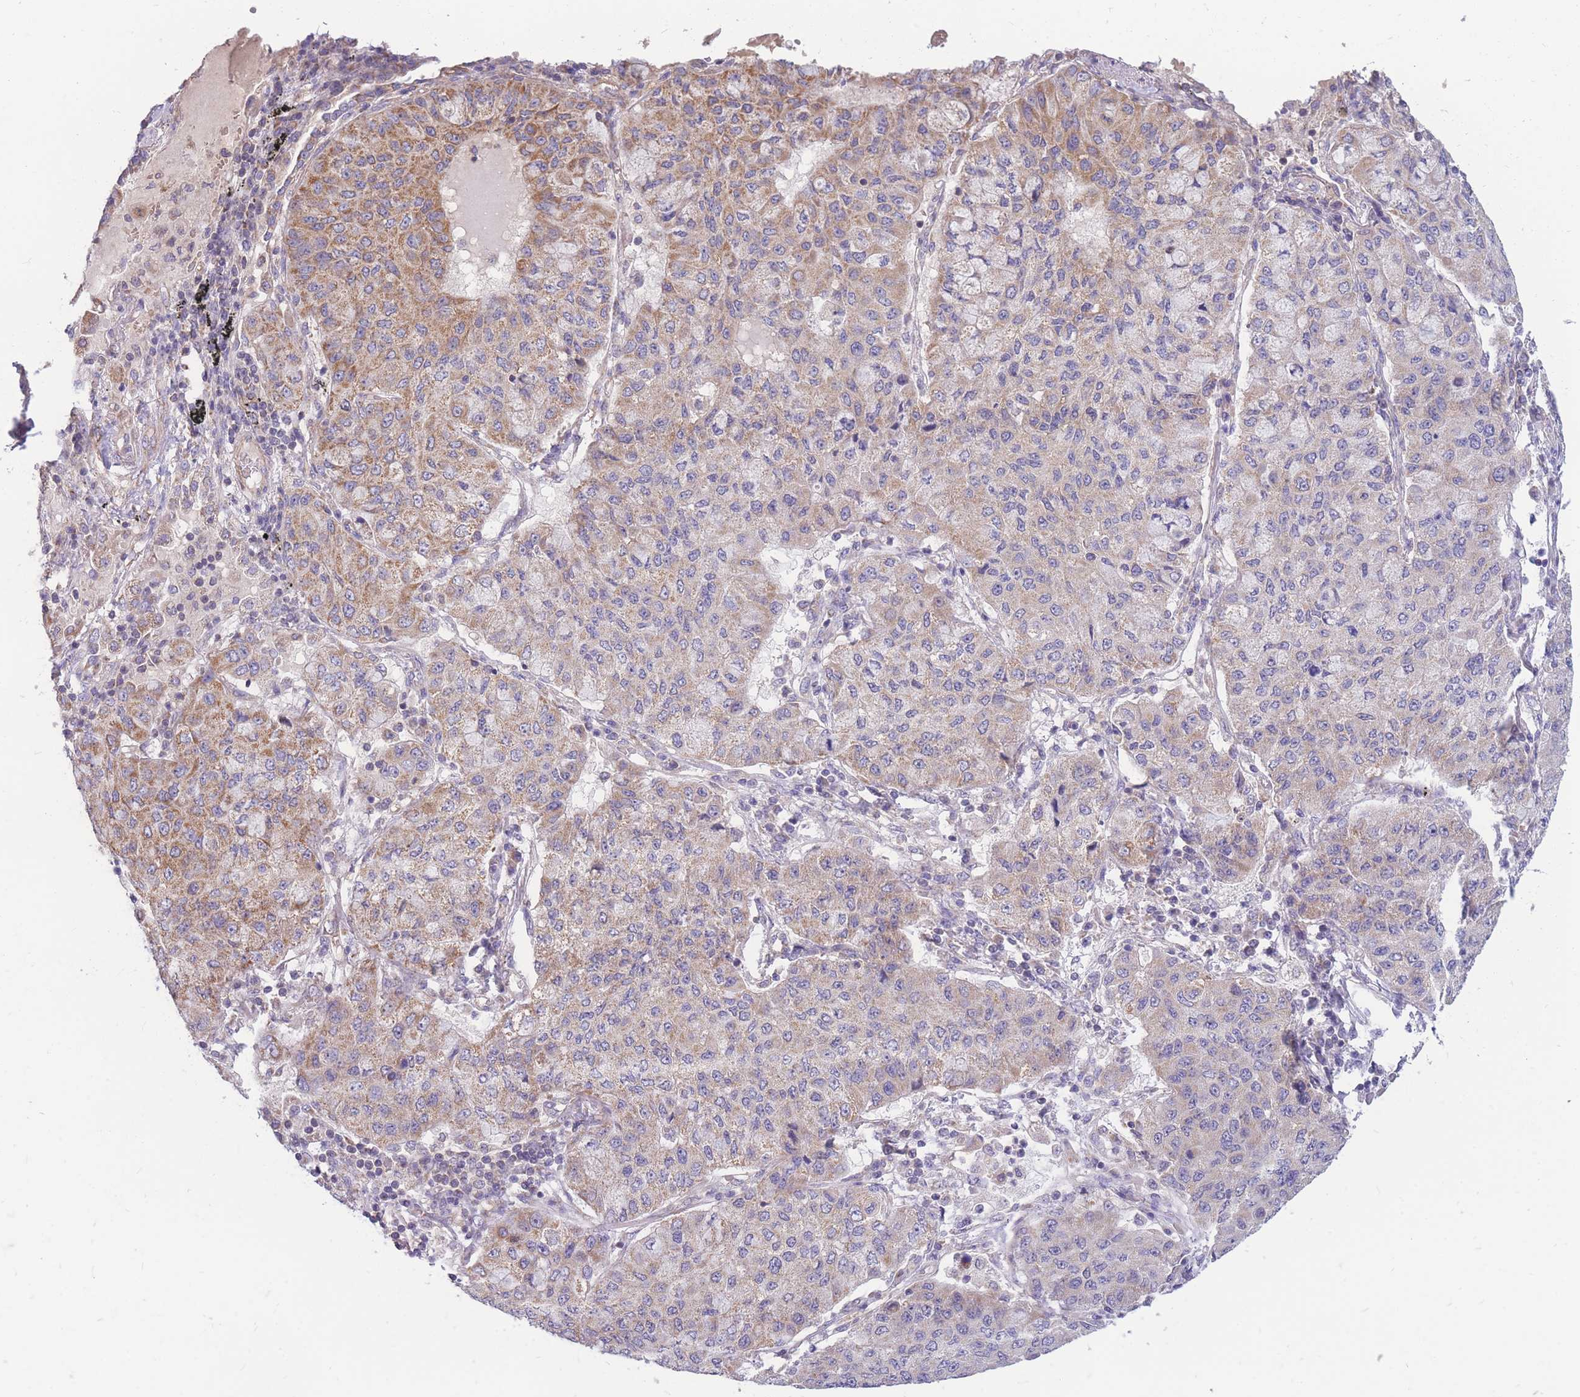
{"staining": {"intensity": "moderate", "quantity": "25%-75%", "location": "cytoplasmic/membranous"}, "tissue": "lung cancer", "cell_type": "Tumor cells", "image_type": "cancer", "snomed": [{"axis": "morphology", "description": "Squamous cell carcinoma, NOS"}, {"axis": "topography", "description": "Lung"}], "caption": "Immunohistochemical staining of lung cancer (squamous cell carcinoma) shows medium levels of moderate cytoplasmic/membranous protein expression in about 25%-75% of tumor cells. The staining is performed using DAB (3,3'-diaminobenzidine) brown chromogen to label protein expression. The nuclei are counter-stained blue using hematoxylin.", "gene": "MRPS9", "patient": {"sex": "male", "age": 74}}